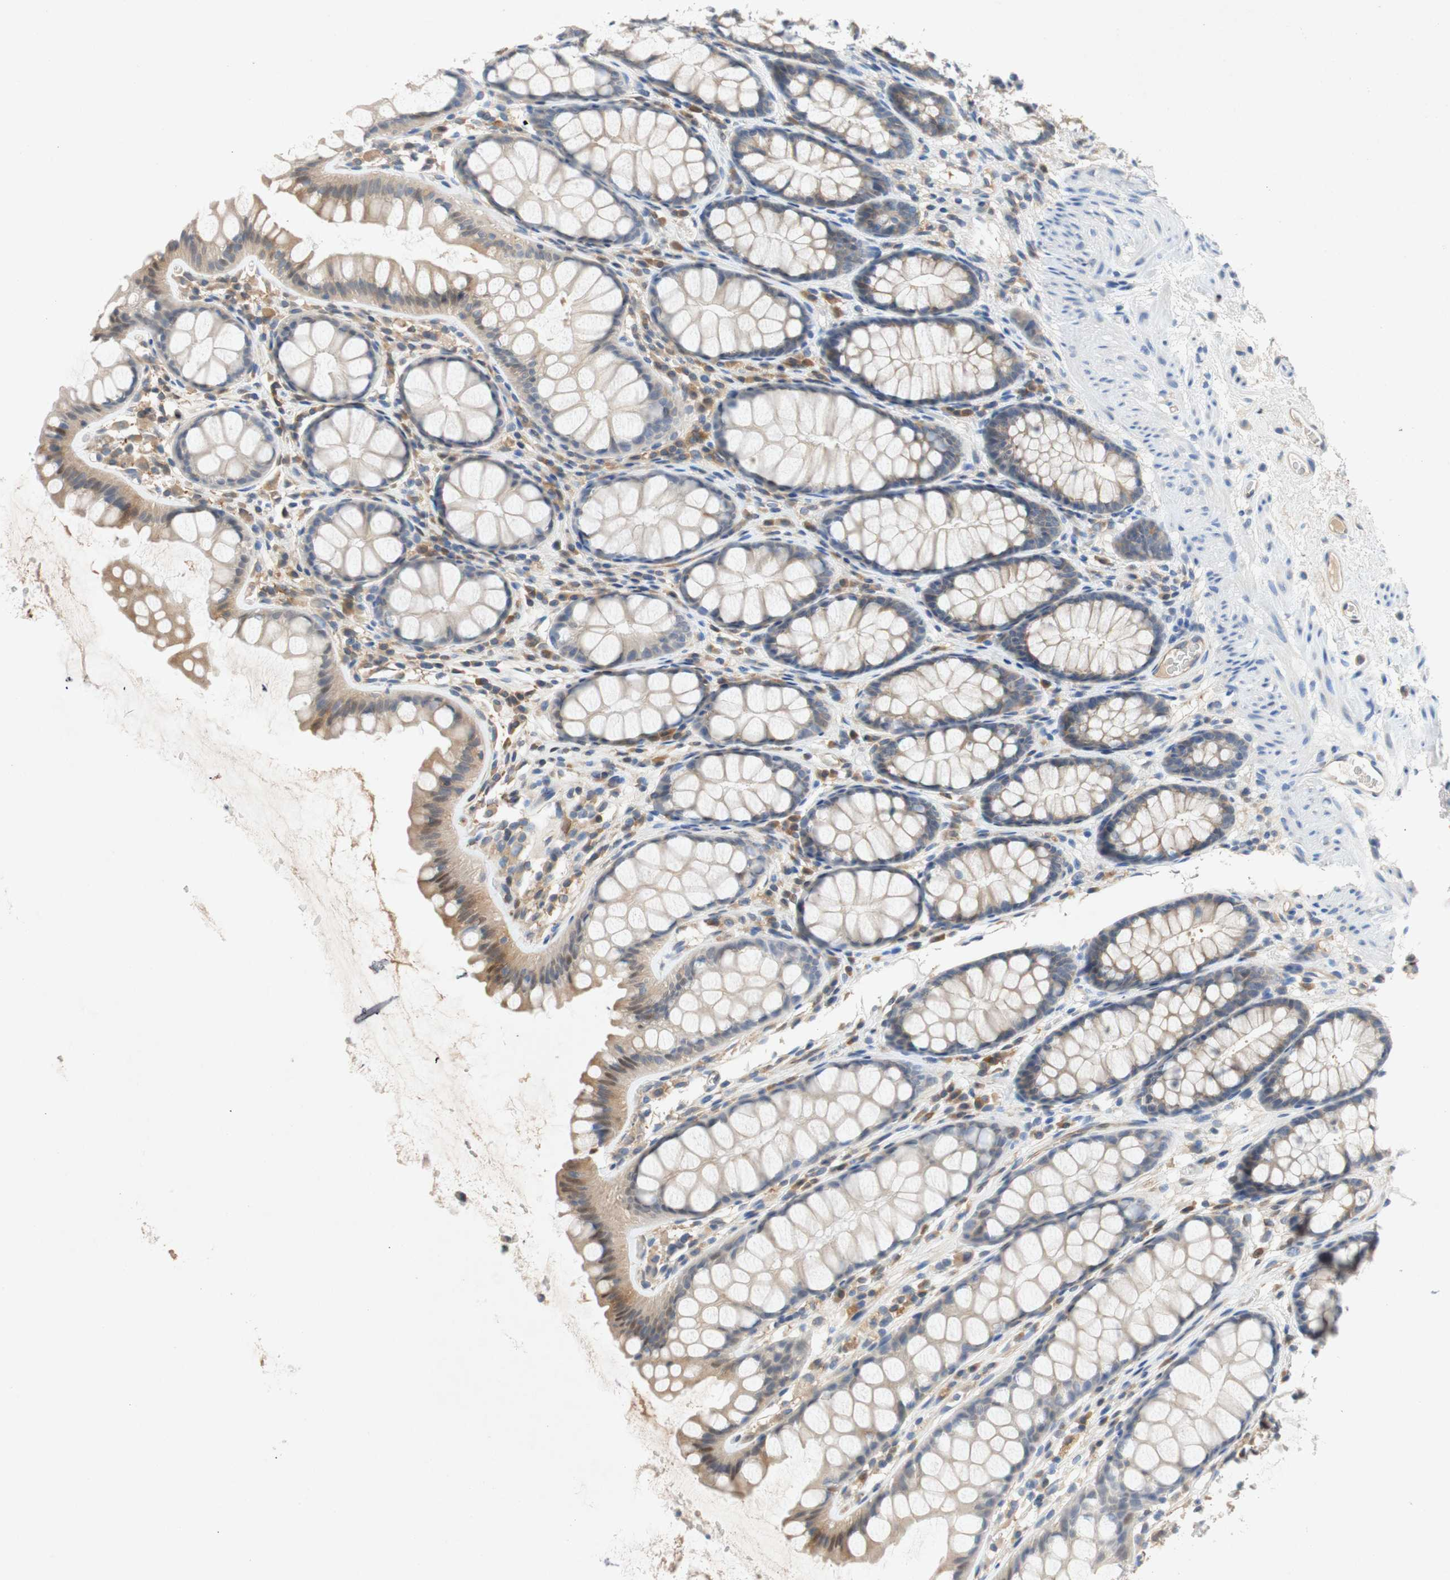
{"staining": {"intensity": "negative", "quantity": "none", "location": "none"}, "tissue": "colon", "cell_type": "Endothelial cells", "image_type": "normal", "snomed": [{"axis": "morphology", "description": "Normal tissue, NOS"}, {"axis": "topography", "description": "Colon"}], "caption": "Photomicrograph shows no protein staining in endothelial cells of normal colon.", "gene": "RELB", "patient": {"sex": "female", "age": 55}}